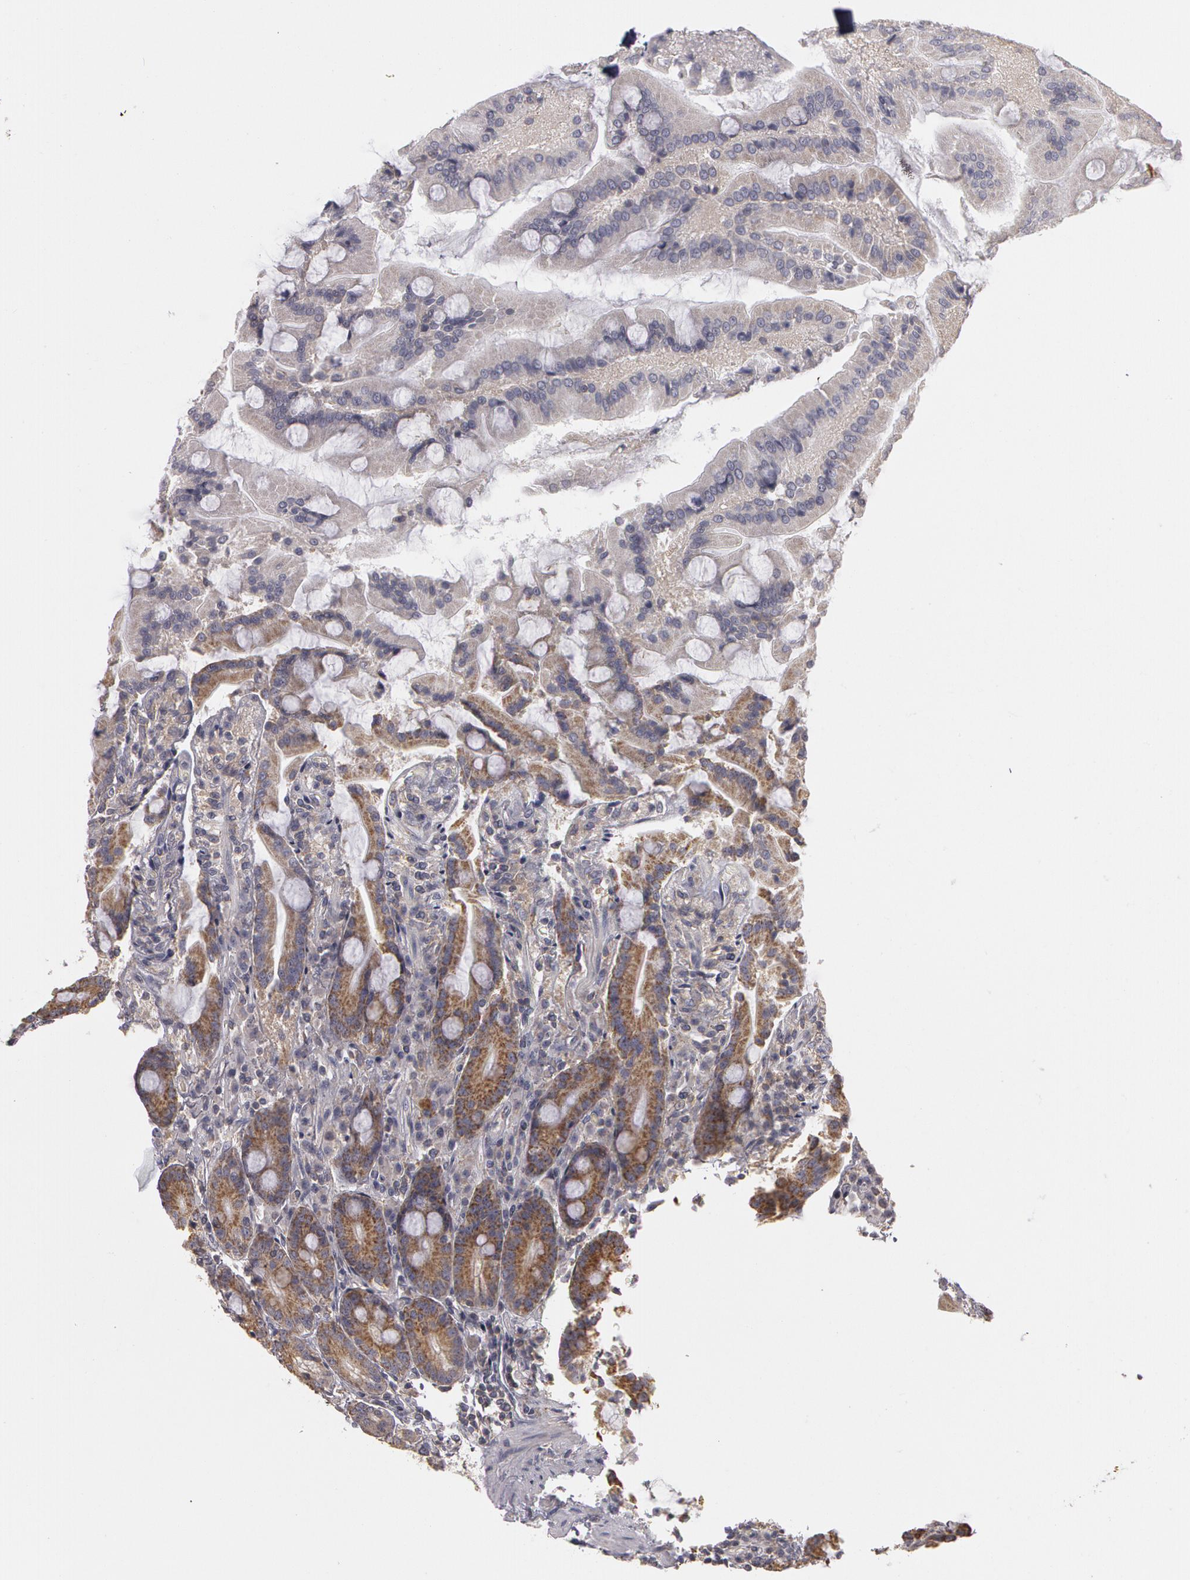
{"staining": {"intensity": "moderate", "quantity": ">75%", "location": "cytoplasmic/membranous"}, "tissue": "duodenum", "cell_type": "Glandular cells", "image_type": "normal", "snomed": [{"axis": "morphology", "description": "Normal tissue, NOS"}, {"axis": "topography", "description": "Duodenum"}], "caption": "Duodenum stained for a protein (brown) displays moderate cytoplasmic/membranous positive positivity in about >75% of glandular cells.", "gene": "NEK9", "patient": {"sex": "female", "age": 64}}